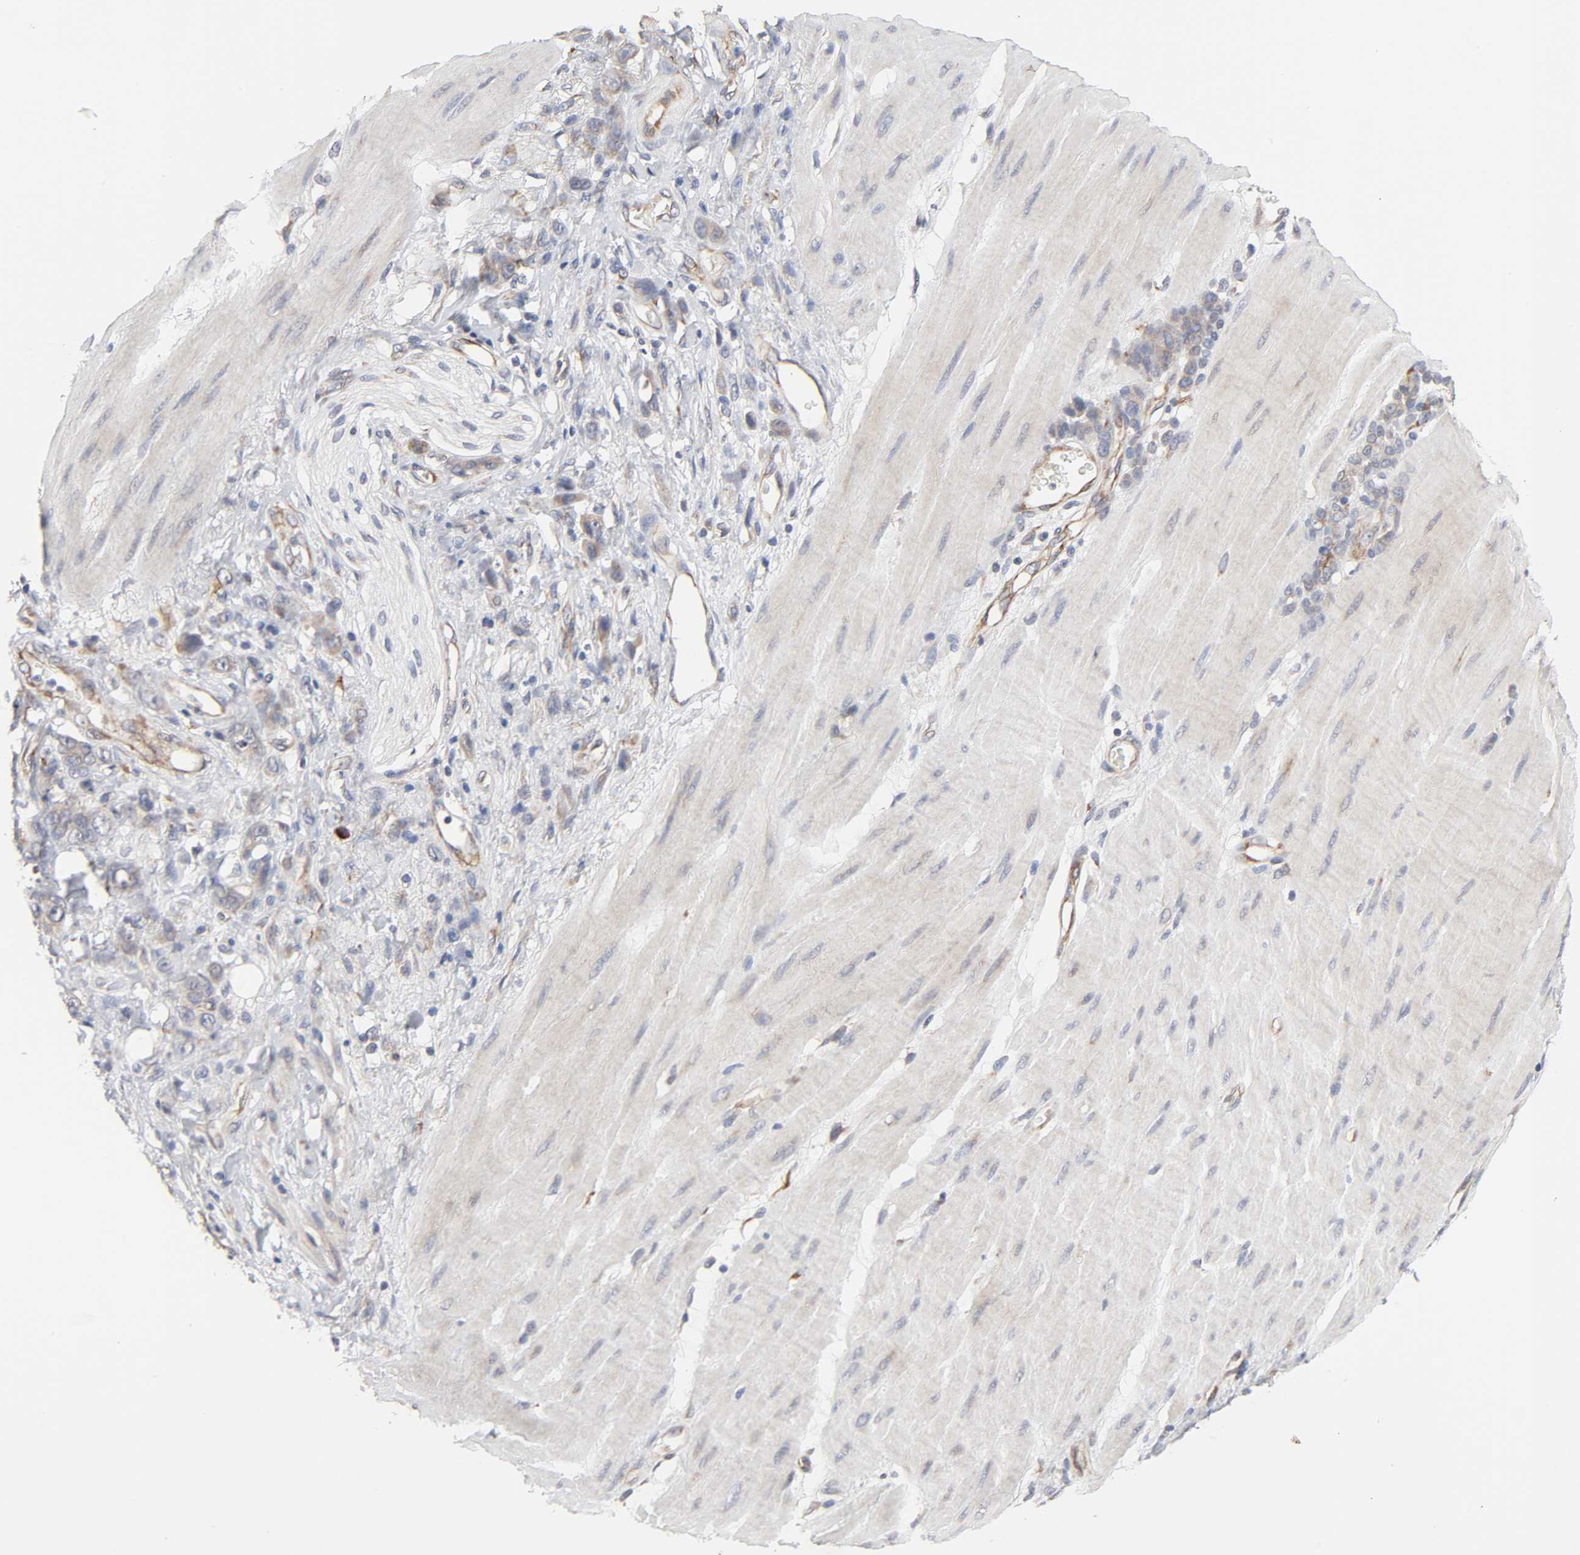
{"staining": {"intensity": "weak", "quantity": ">75%", "location": "cytoplasmic/membranous"}, "tissue": "stomach cancer", "cell_type": "Tumor cells", "image_type": "cancer", "snomed": [{"axis": "morphology", "description": "Adenocarcinoma, NOS"}, {"axis": "topography", "description": "Stomach"}], "caption": "Immunohistochemistry of stomach adenocarcinoma exhibits low levels of weak cytoplasmic/membranous positivity in approximately >75% of tumor cells.", "gene": "HDLBP", "patient": {"sex": "male", "age": 82}}